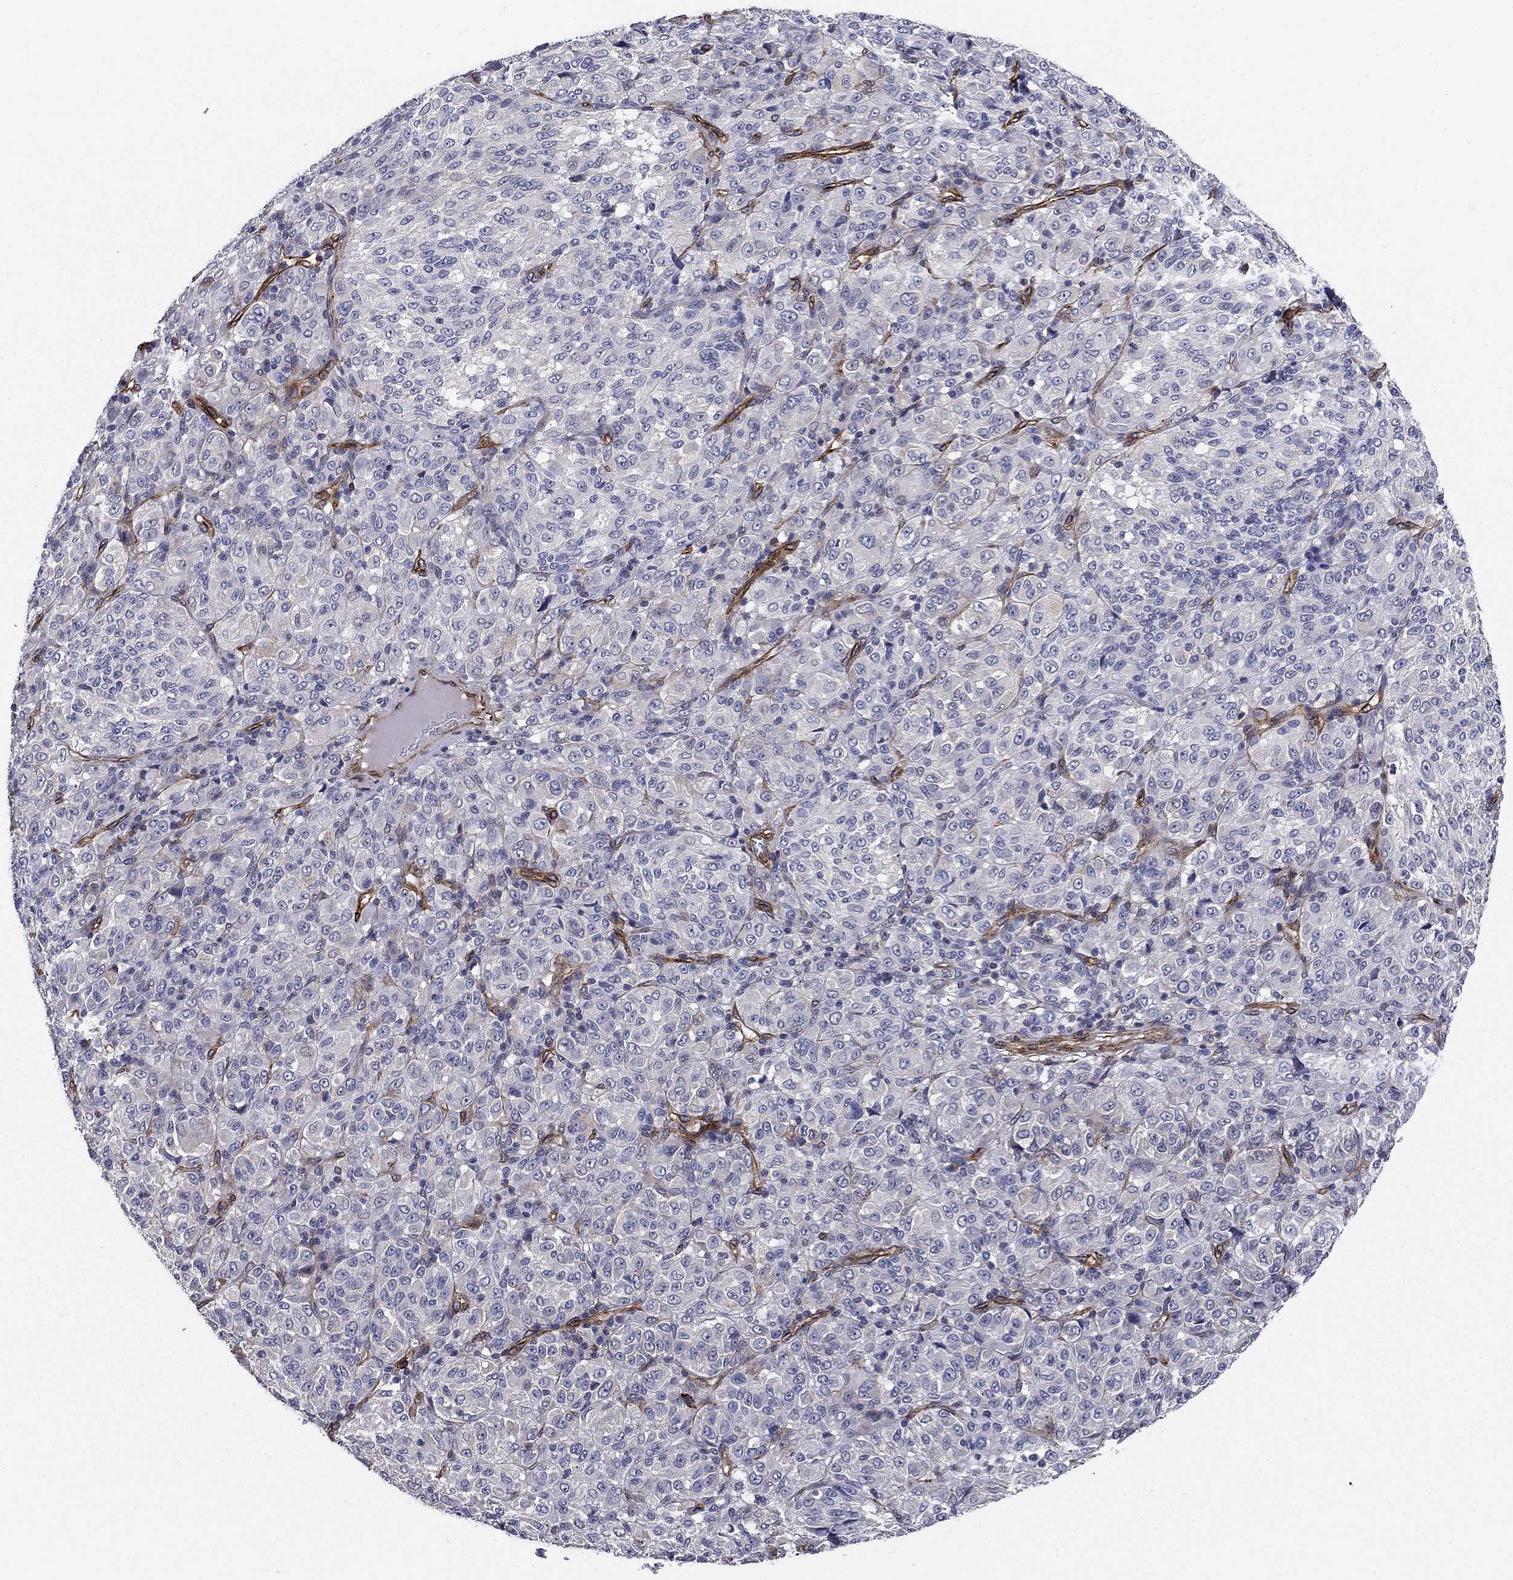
{"staining": {"intensity": "negative", "quantity": "none", "location": "none"}, "tissue": "melanoma", "cell_type": "Tumor cells", "image_type": "cancer", "snomed": [{"axis": "morphology", "description": "Malignant melanoma, Metastatic site"}, {"axis": "topography", "description": "Brain"}], "caption": "The image exhibits no significant expression in tumor cells of malignant melanoma (metastatic site). The staining was performed using DAB (3,3'-diaminobenzidine) to visualize the protein expression in brown, while the nuclei were stained in blue with hematoxylin (Magnification: 20x).", "gene": "SYNC", "patient": {"sex": "female", "age": 56}}